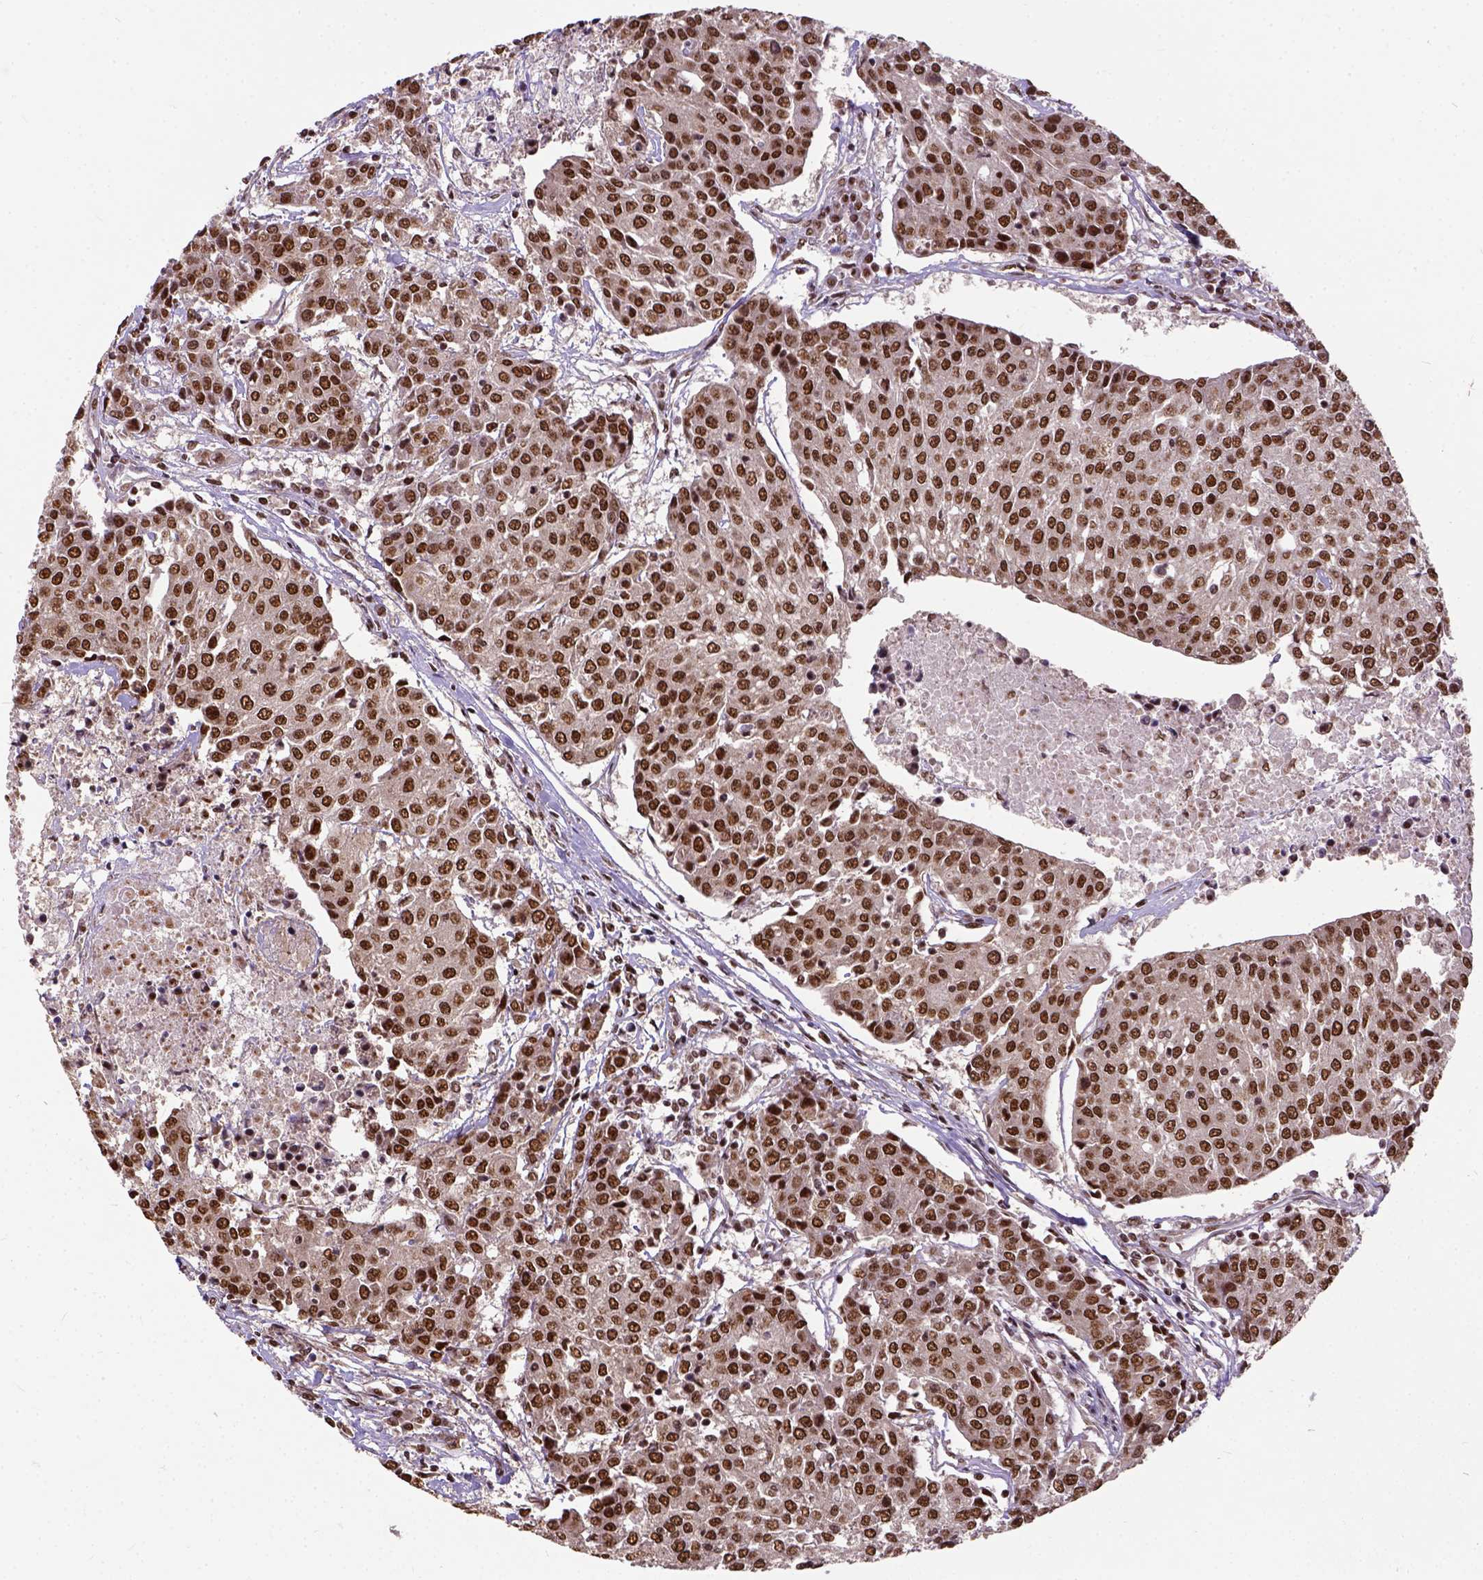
{"staining": {"intensity": "strong", "quantity": ">75%", "location": "nuclear"}, "tissue": "urothelial cancer", "cell_type": "Tumor cells", "image_type": "cancer", "snomed": [{"axis": "morphology", "description": "Urothelial carcinoma, High grade"}, {"axis": "topography", "description": "Urinary bladder"}], "caption": "A photomicrograph of urothelial cancer stained for a protein shows strong nuclear brown staining in tumor cells.", "gene": "NACC1", "patient": {"sex": "female", "age": 85}}